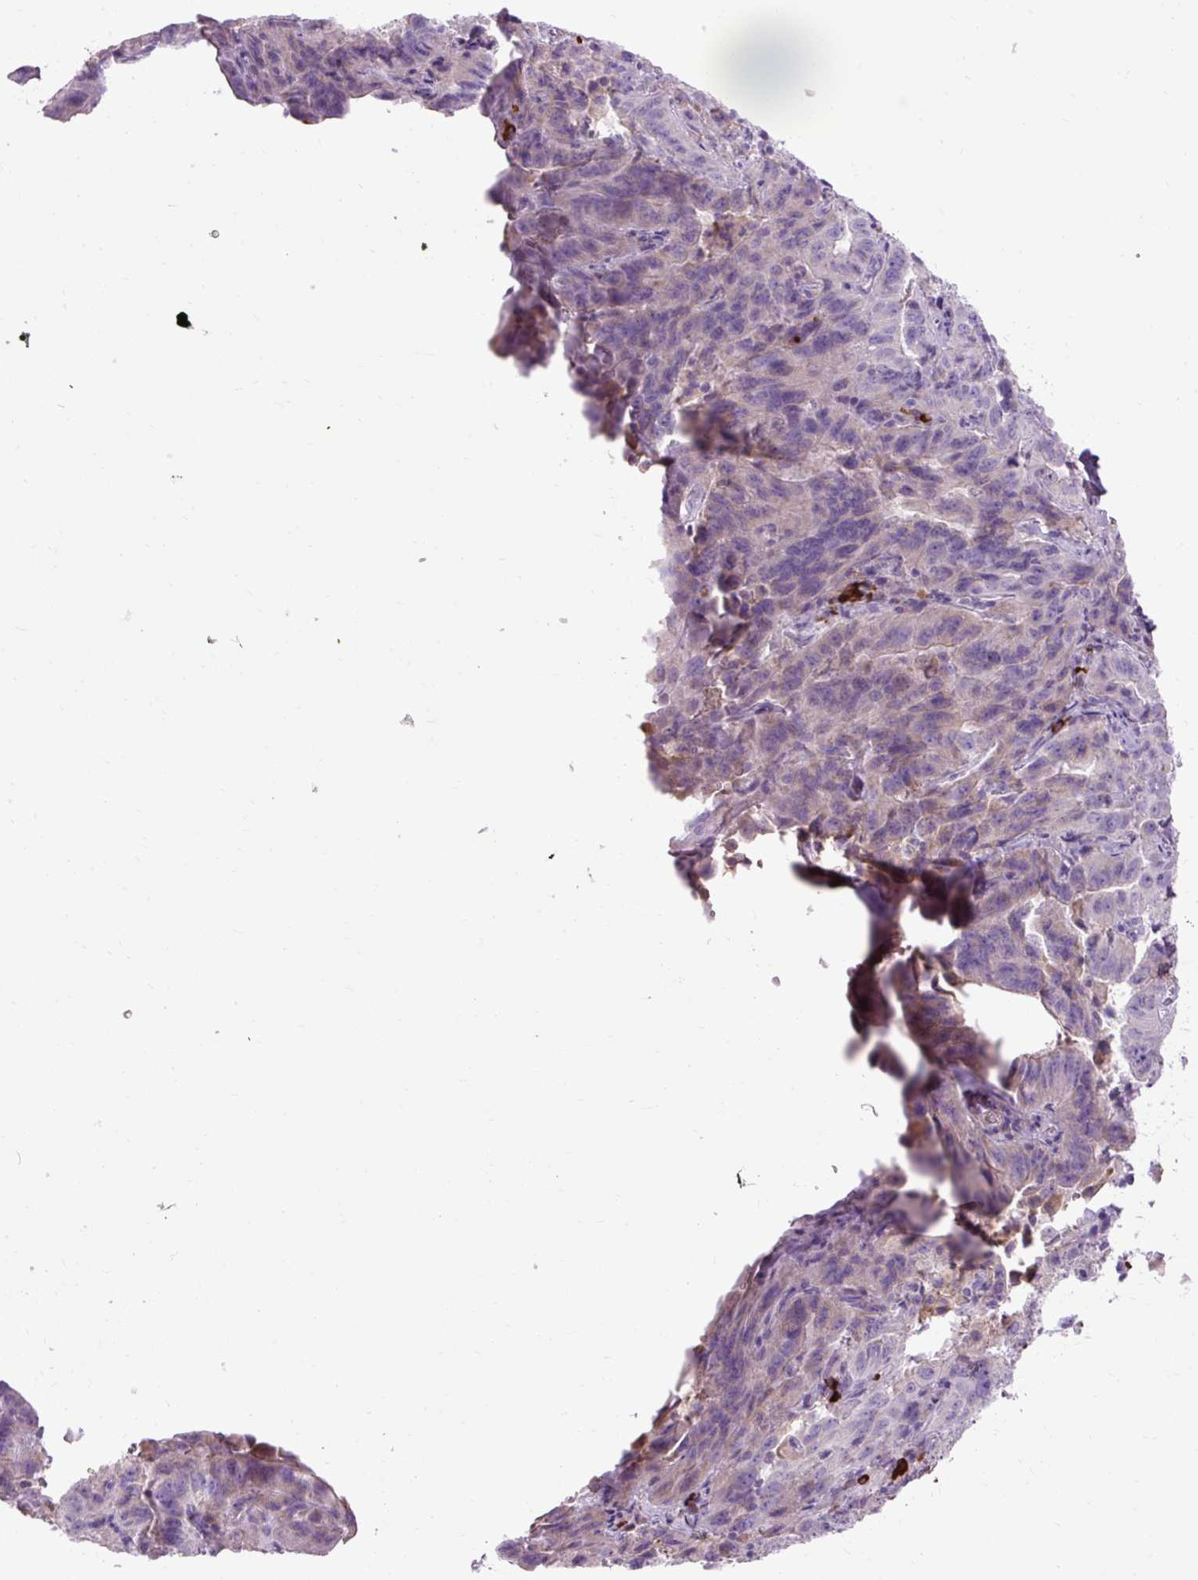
{"staining": {"intensity": "negative", "quantity": "none", "location": "none"}, "tissue": "pancreatic cancer", "cell_type": "Tumor cells", "image_type": "cancer", "snomed": [{"axis": "morphology", "description": "Adenocarcinoma, NOS"}, {"axis": "topography", "description": "Pancreas"}], "caption": "Human pancreatic adenocarcinoma stained for a protein using immunohistochemistry (IHC) shows no positivity in tumor cells.", "gene": "ARRDC2", "patient": {"sex": "male", "age": 63}}